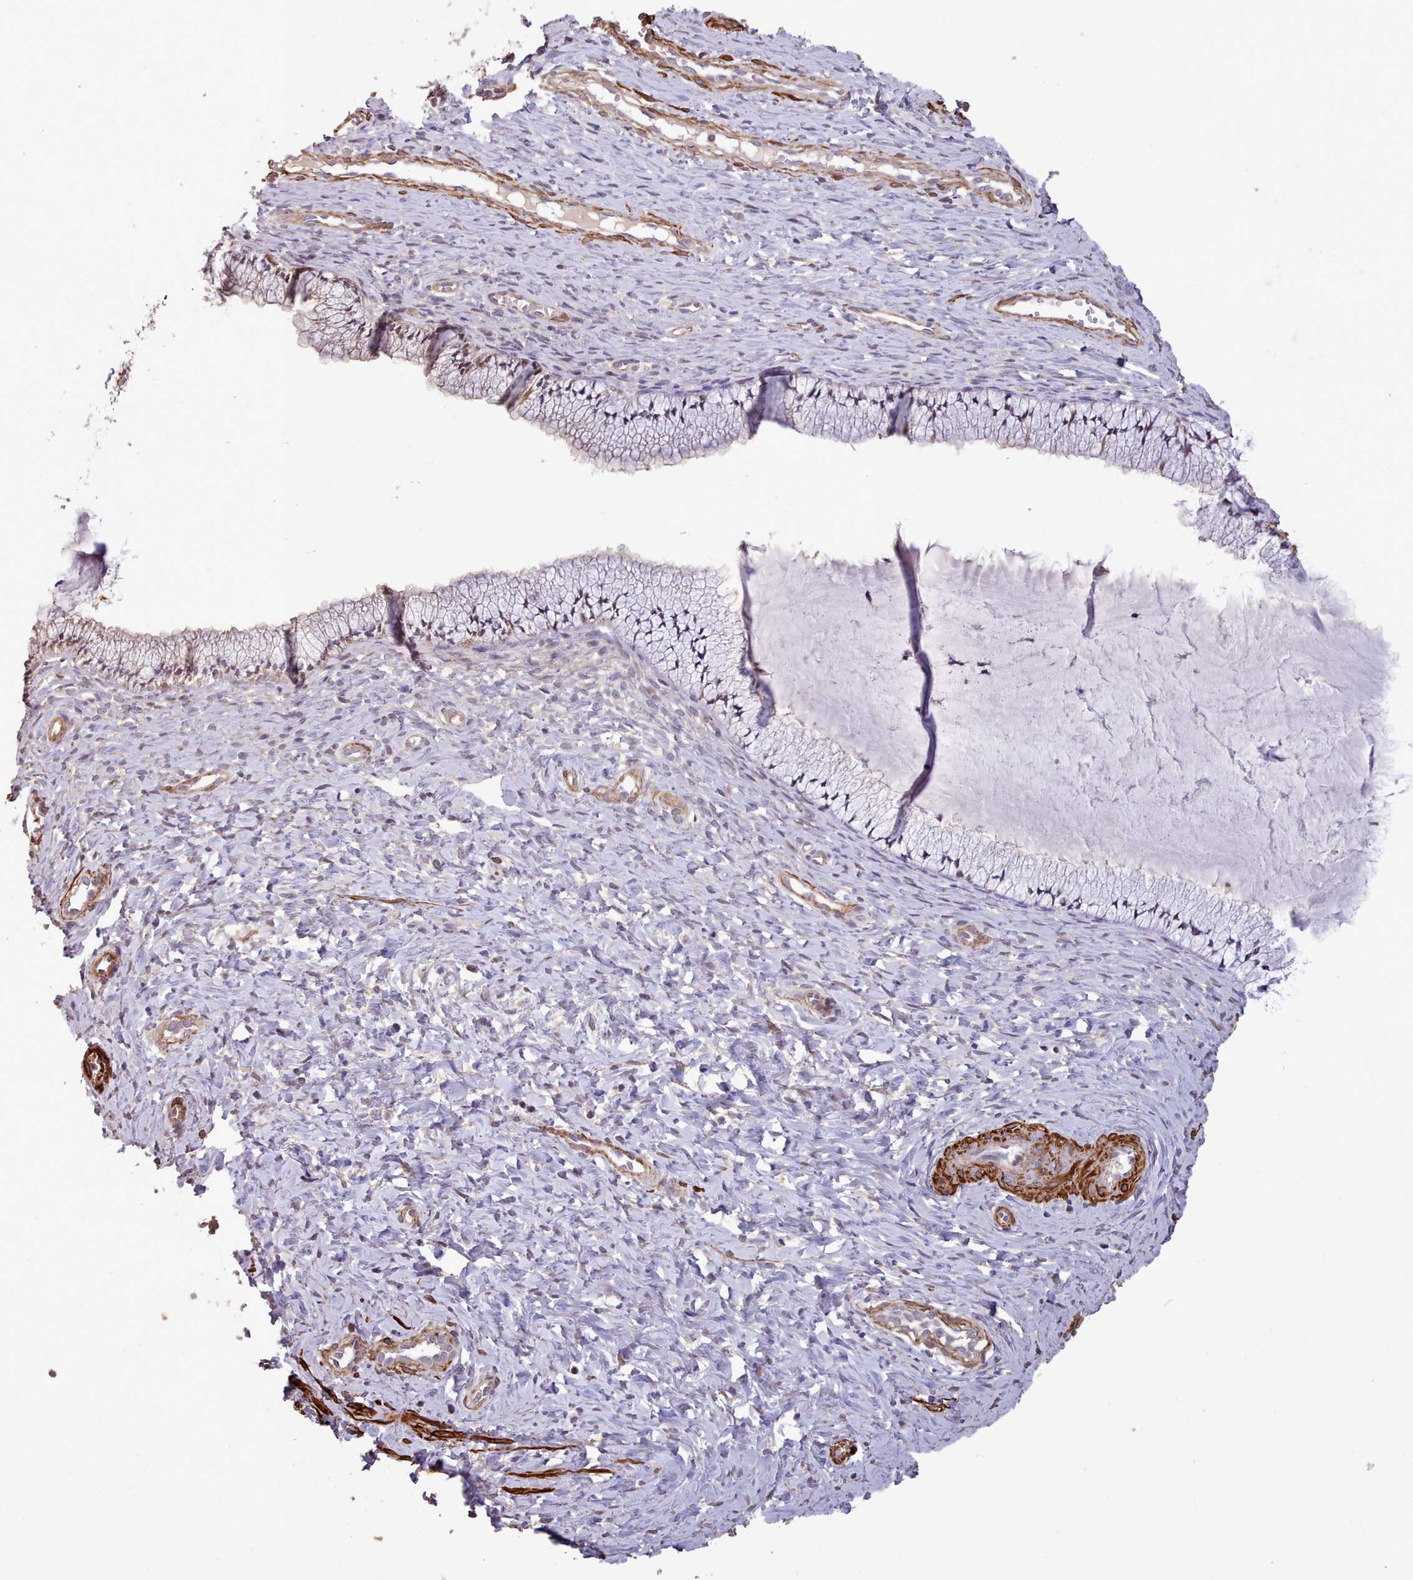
{"staining": {"intensity": "moderate", "quantity": "<25%", "location": "cytoplasmic/membranous,nuclear"}, "tissue": "cervix", "cell_type": "Glandular cells", "image_type": "normal", "snomed": [{"axis": "morphology", "description": "Normal tissue, NOS"}, {"axis": "topography", "description": "Cervix"}], "caption": "This micrograph demonstrates IHC staining of unremarkable cervix, with low moderate cytoplasmic/membranous,nuclear expression in approximately <25% of glandular cells.", "gene": "NLRC4", "patient": {"sex": "female", "age": 36}}